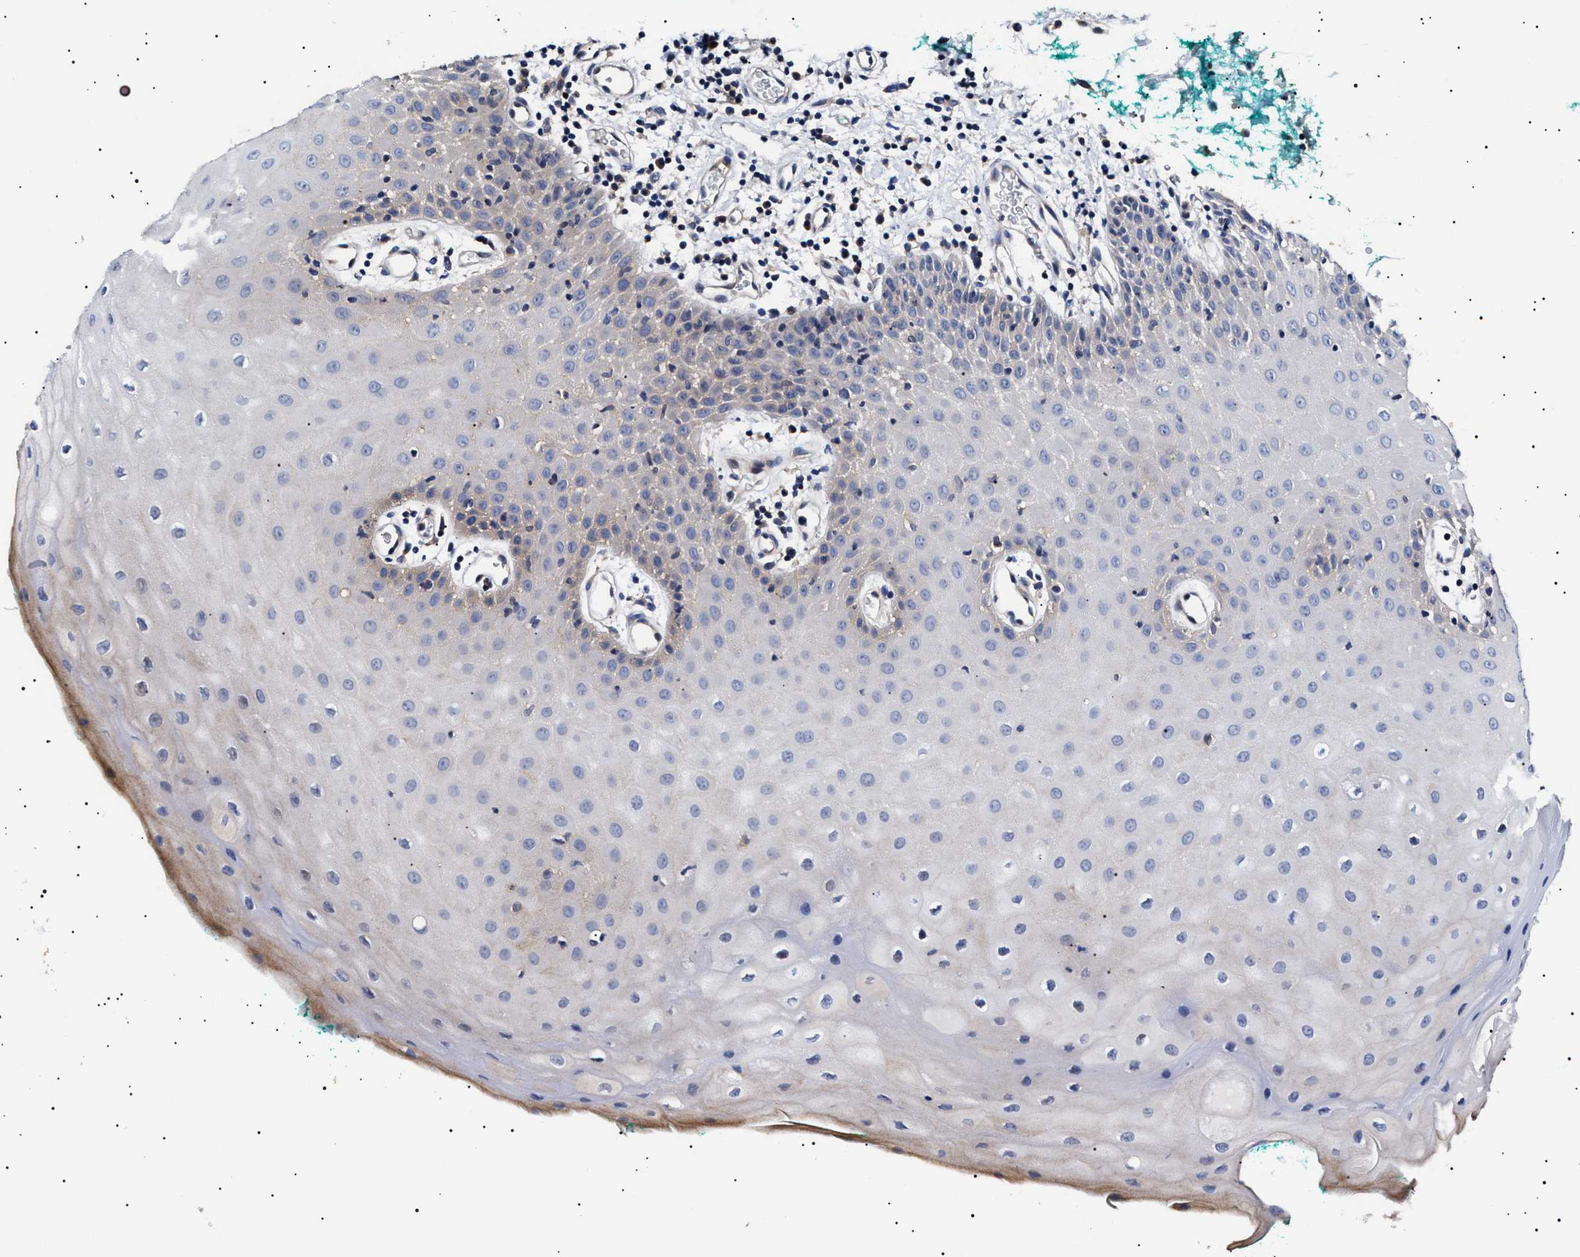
{"staining": {"intensity": "negative", "quantity": "none", "location": "none"}, "tissue": "oral mucosa", "cell_type": "Squamous epithelial cells", "image_type": "normal", "snomed": [{"axis": "morphology", "description": "Normal tissue, NOS"}, {"axis": "morphology", "description": "Squamous cell carcinoma, NOS"}, {"axis": "topography", "description": "Oral tissue"}, {"axis": "topography", "description": "Salivary gland"}, {"axis": "topography", "description": "Head-Neck"}], "caption": "This photomicrograph is of unremarkable oral mucosa stained with IHC to label a protein in brown with the nuclei are counter-stained blue. There is no positivity in squamous epithelial cells.", "gene": "SLC4A7", "patient": {"sex": "female", "age": 62}}